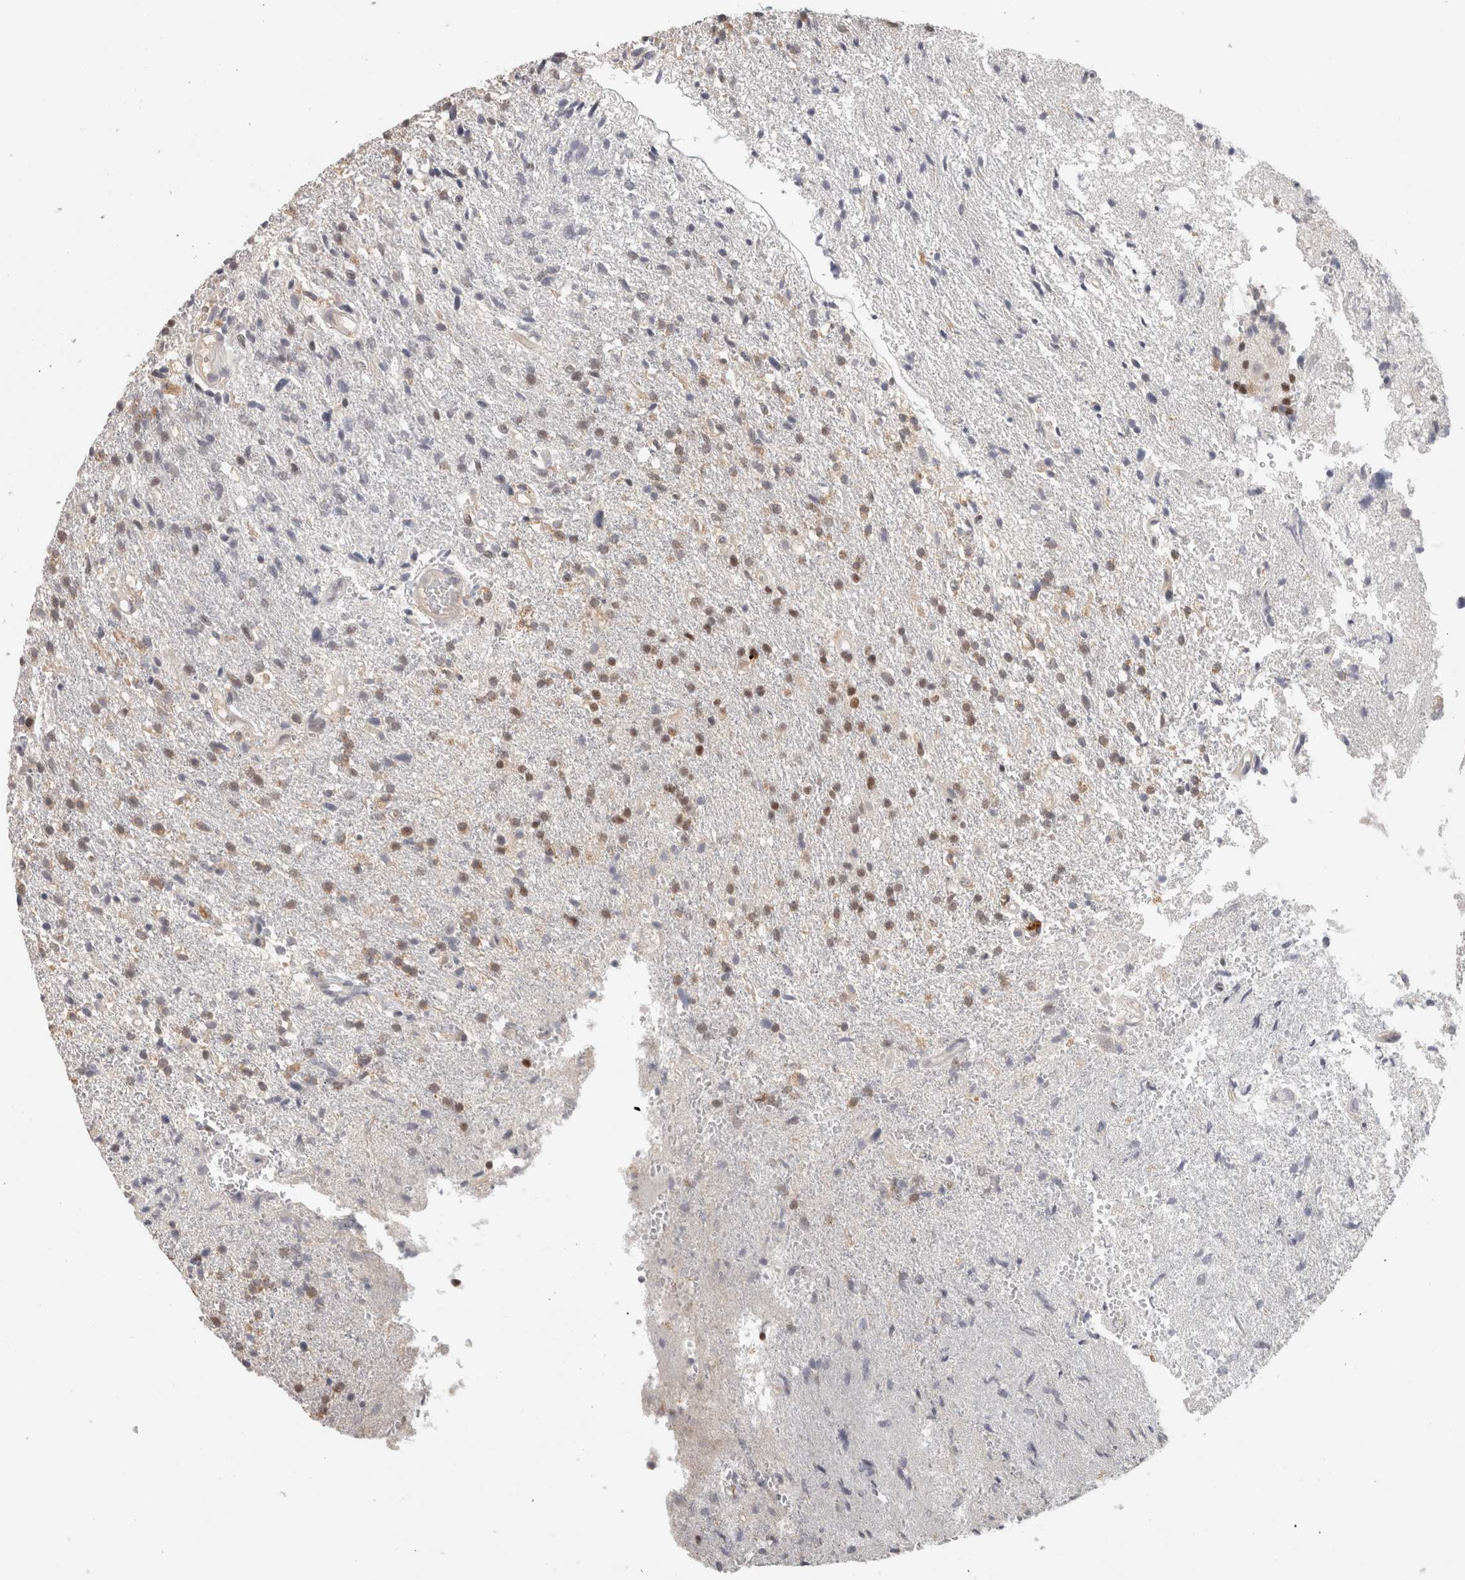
{"staining": {"intensity": "moderate", "quantity": "25%-75%", "location": "nuclear"}, "tissue": "glioma", "cell_type": "Tumor cells", "image_type": "cancer", "snomed": [{"axis": "morphology", "description": "Glioma, malignant, High grade"}, {"axis": "topography", "description": "Brain"}], "caption": "Malignant glioma (high-grade) stained with immunohistochemistry (IHC) displays moderate nuclear positivity in approximately 25%-75% of tumor cells.", "gene": "ZNF830", "patient": {"sex": "male", "age": 72}}